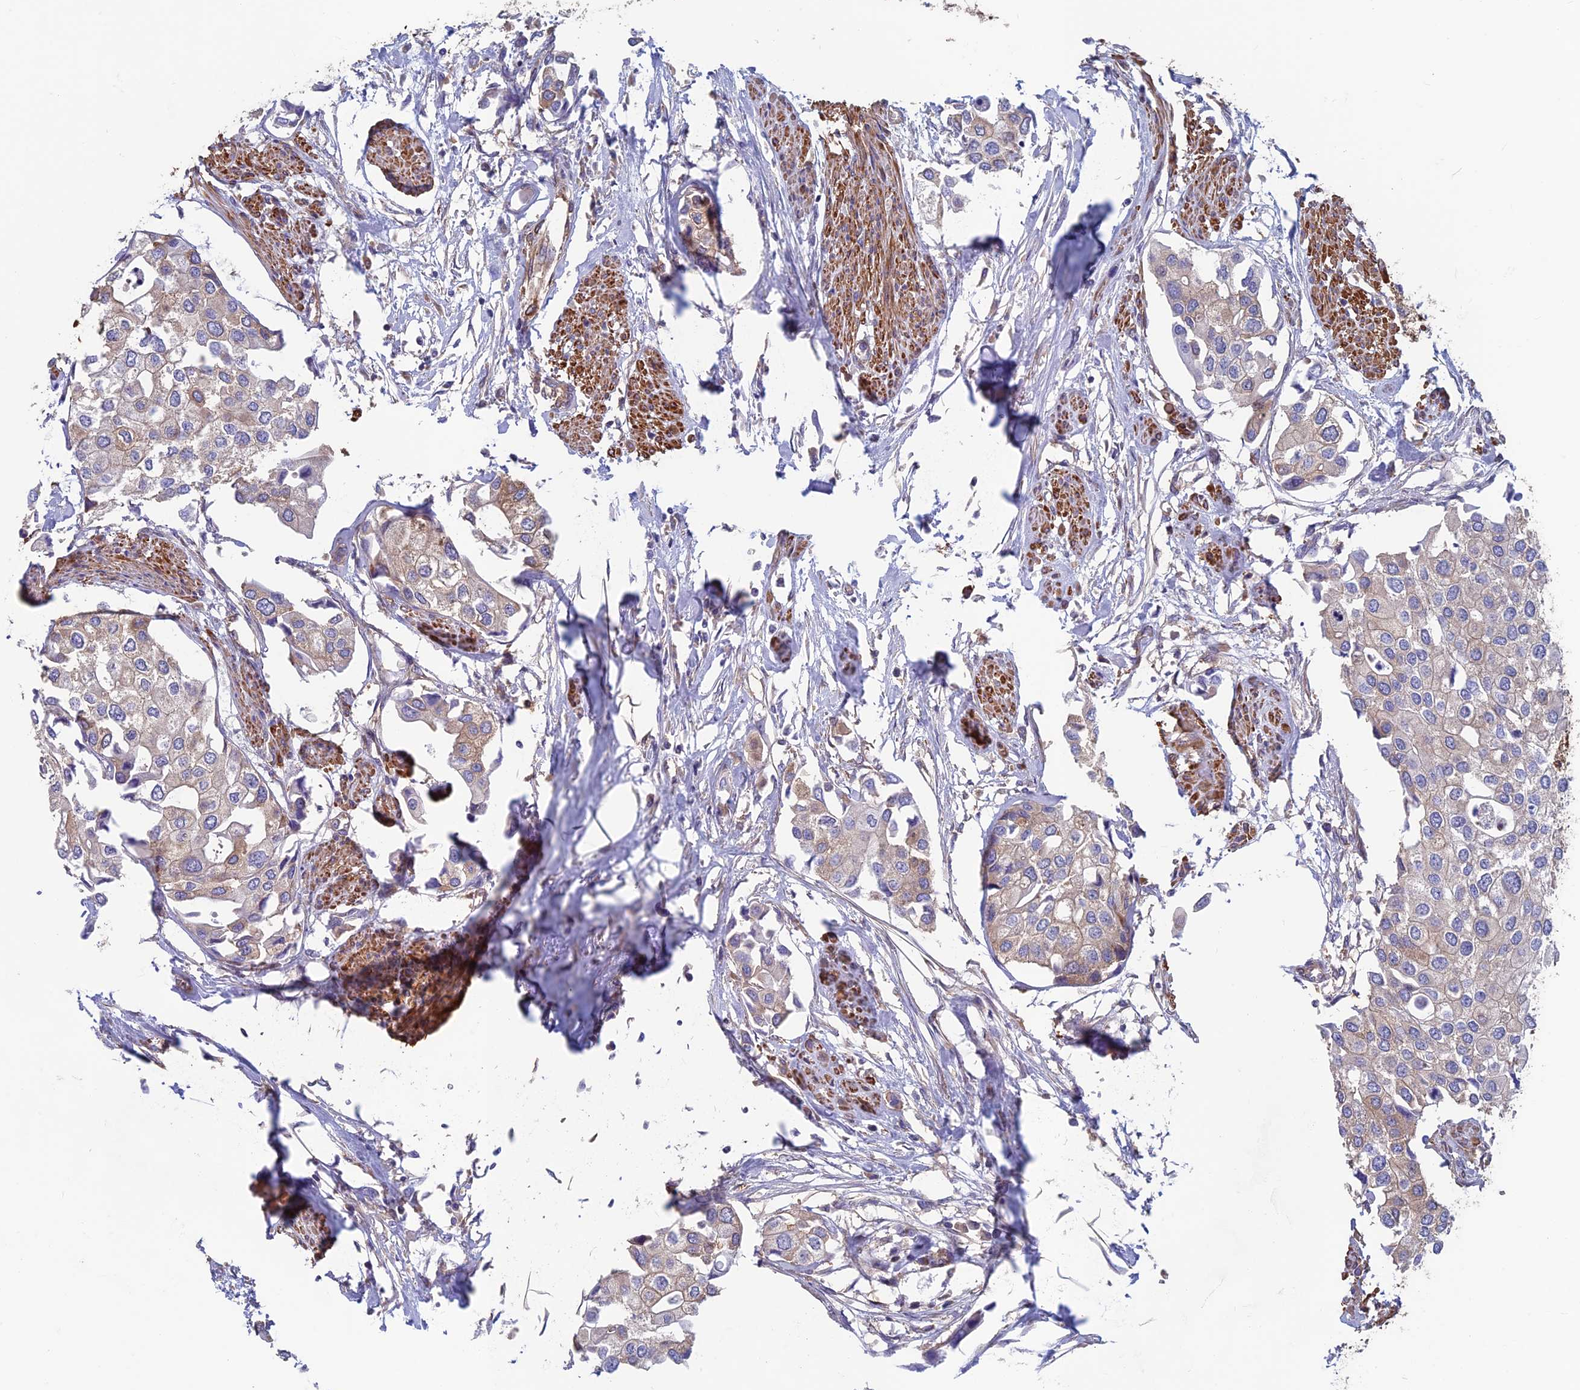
{"staining": {"intensity": "weak", "quantity": "<25%", "location": "cytoplasmic/membranous"}, "tissue": "urothelial cancer", "cell_type": "Tumor cells", "image_type": "cancer", "snomed": [{"axis": "morphology", "description": "Urothelial carcinoma, High grade"}, {"axis": "topography", "description": "Urinary bladder"}], "caption": "Urothelial carcinoma (high-grade) stained for a protein using immunohistochemistry displays no expression tumor cells.", "gene": "DNM1L", "patient": {"sex": "male", "age": 64}}